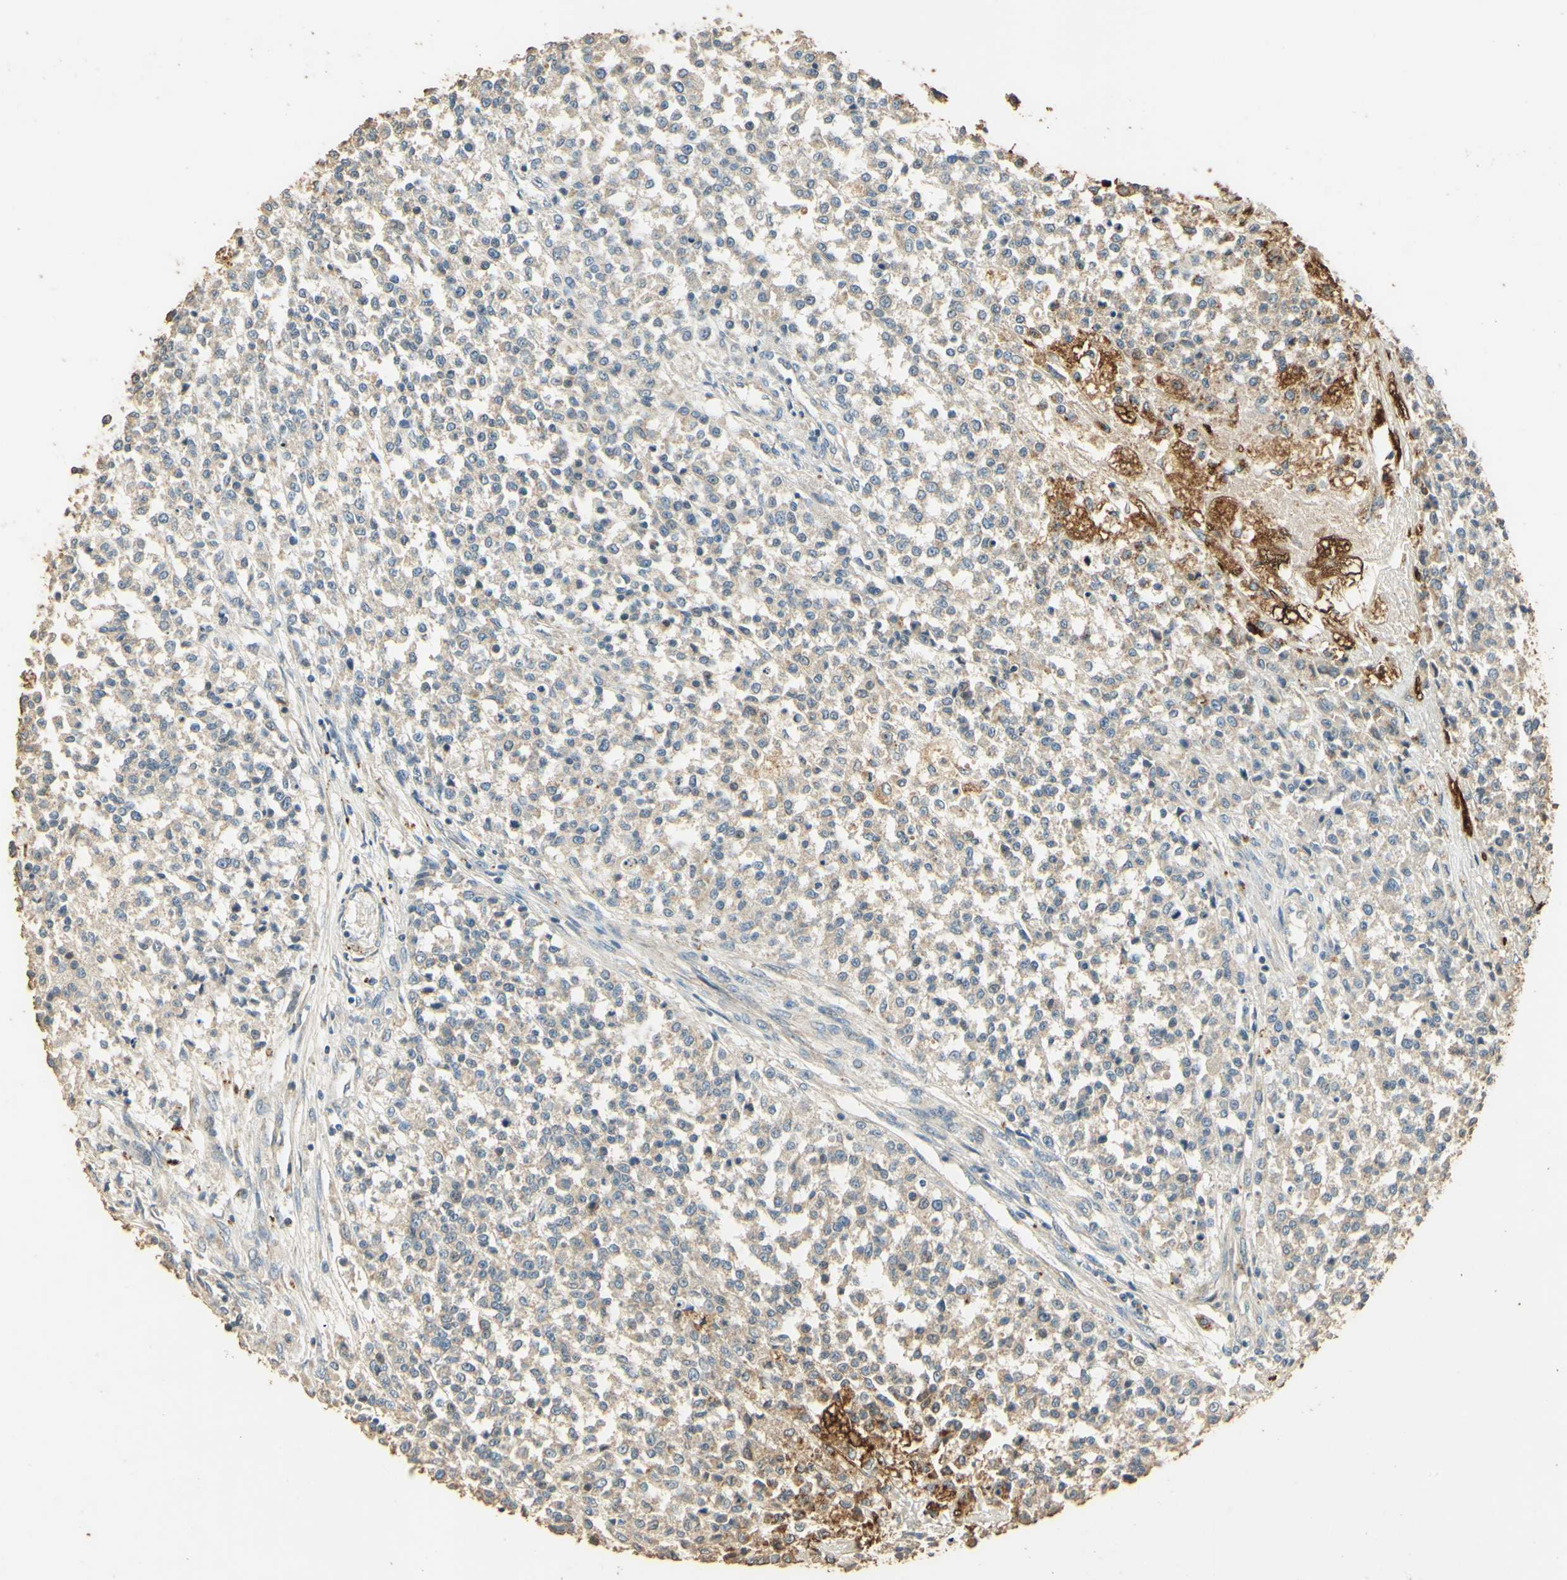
{"staining": {"intensity": "weak", "quantity": "<25%", "location": "cytoplasmic/membranous"}, "tissue": "testis cancer", "cell_type": "Tumor cells", "image_type": "cancer", "snomed": [{"axis": "morphology", "description": "Seminoma, NOS"}, {"axis": "topography", "description": "Testis"}], "caption": "Protein analysis of testis cancer reveals no significant expression in tumor cells.", "gene": "ARHGEF17", "patient": {"sex": "male", "age": 59}}